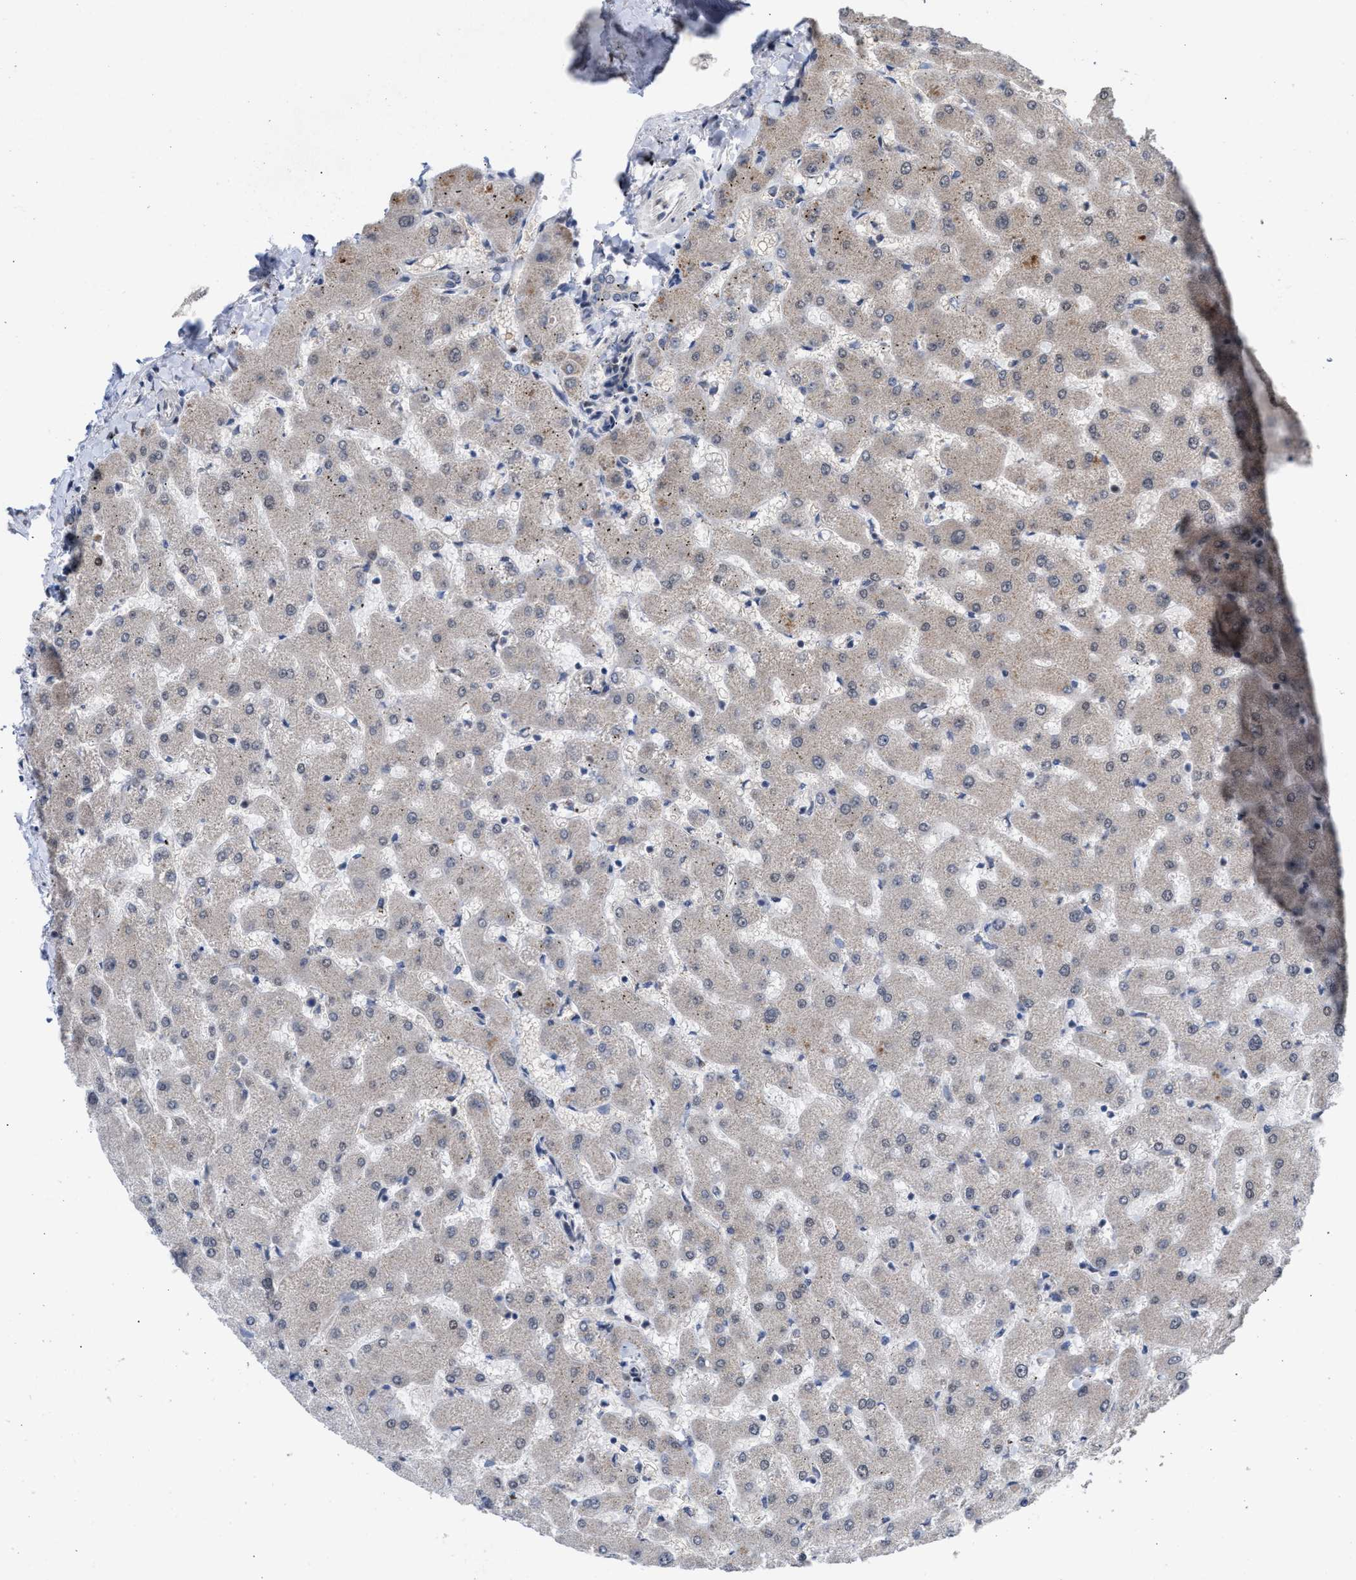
{"staining": {"intensity": "negative", "quantity": "none", "location": "none"}, "tissue": "liver", "cell_type": "Cholangiocytes", "image_type": "normal", "snomed": [{"axis": "morphology", "description": "Normal tissue, NOS"}, {"axis": "topography", "description": "Liver"}], "caption": "The immunohistochemistry histopathology image has no significant expression in cholangiocytes of liver.", "gene": "MKNK2", "patient": {"sex": "female", "age": 63}}